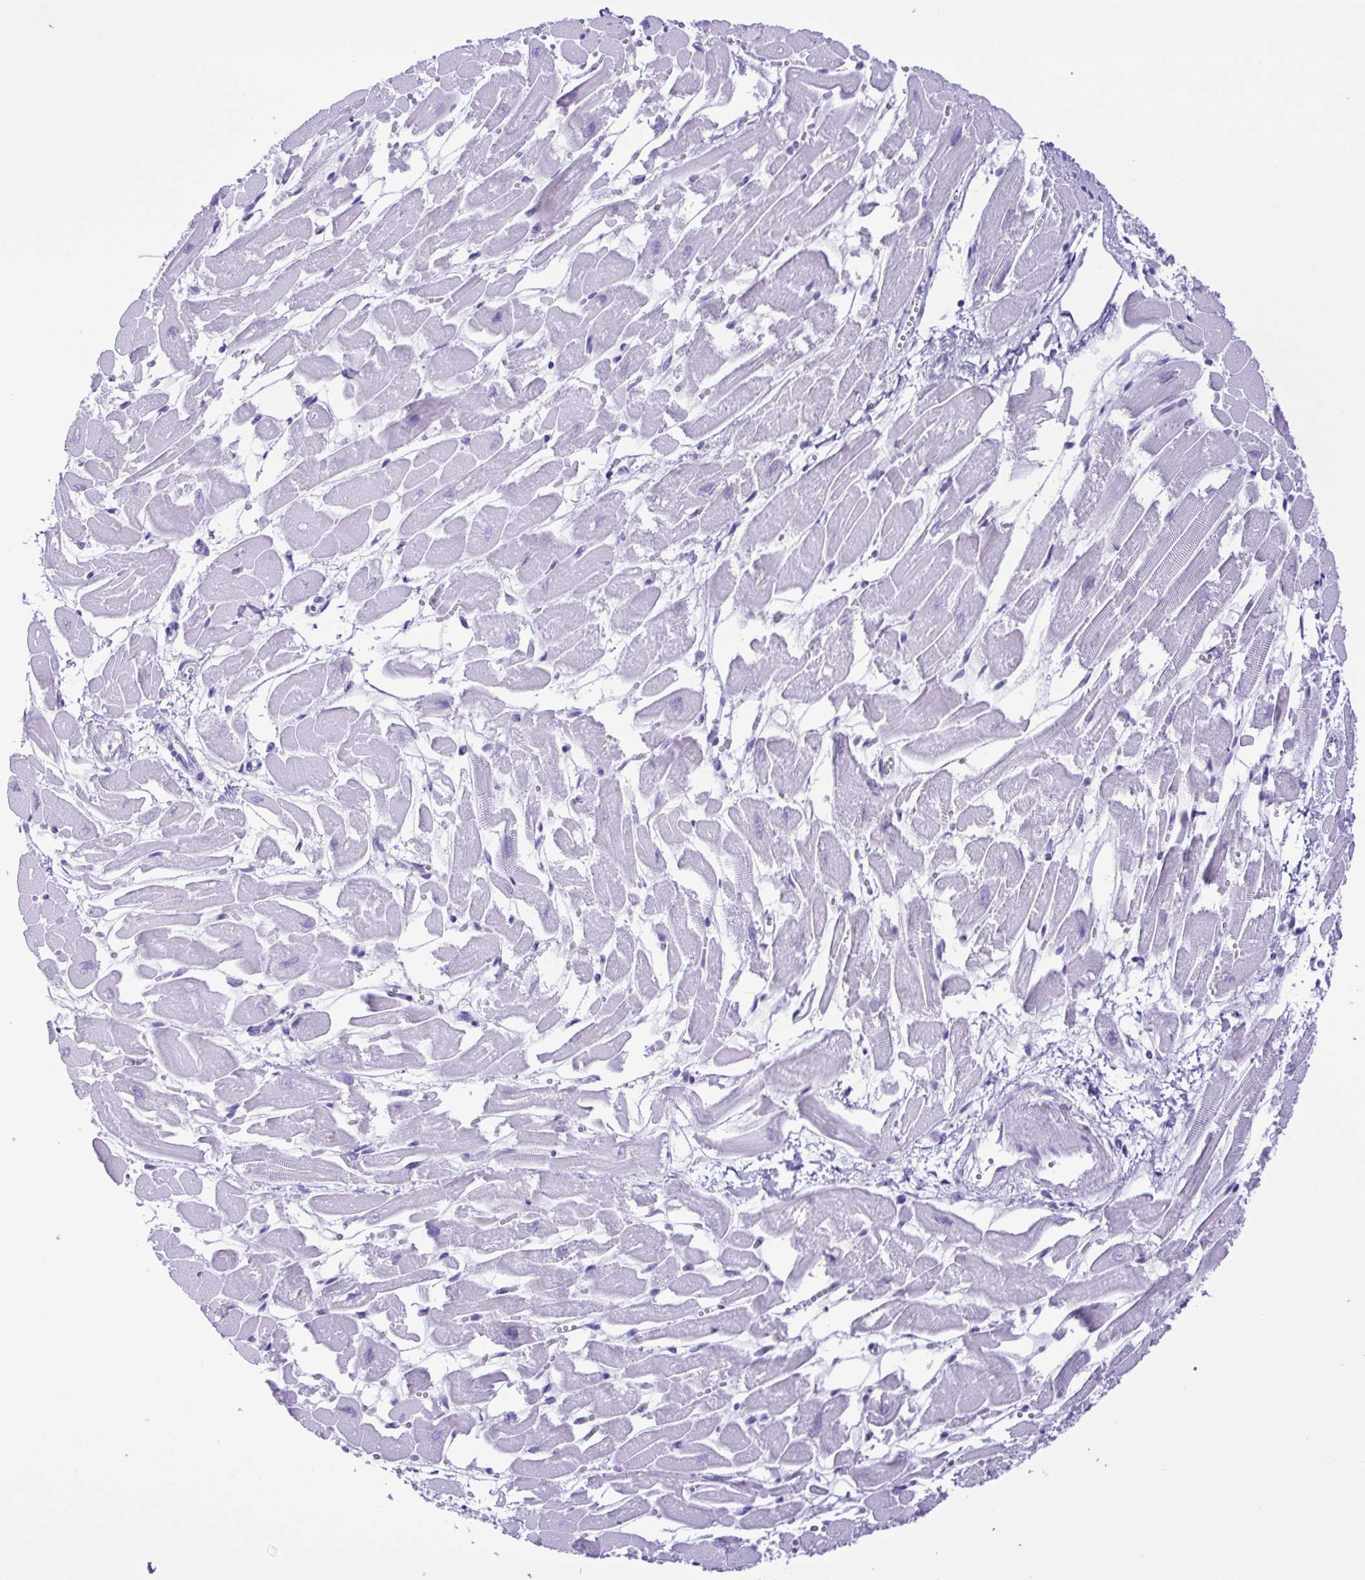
{"staining": {"intensity": "negative", "quantity": "none", "location": "none"}, "tissue": "heart muscle", "cell_type": "Cardiomyocytes", "image_type": "normal", "snomed": [{"axis": "morphology", "description": "Normal tissue, NOS"}, {"axis": "topography", "description": "Heart"}], "caption": "This is an immunohistochemistry (IHC) photomicrograph of normal heart muscle. There is no positivity in cardiomyocytes.", "gene": "GPR17", "patient": {"sex": "female", "age": 52}}